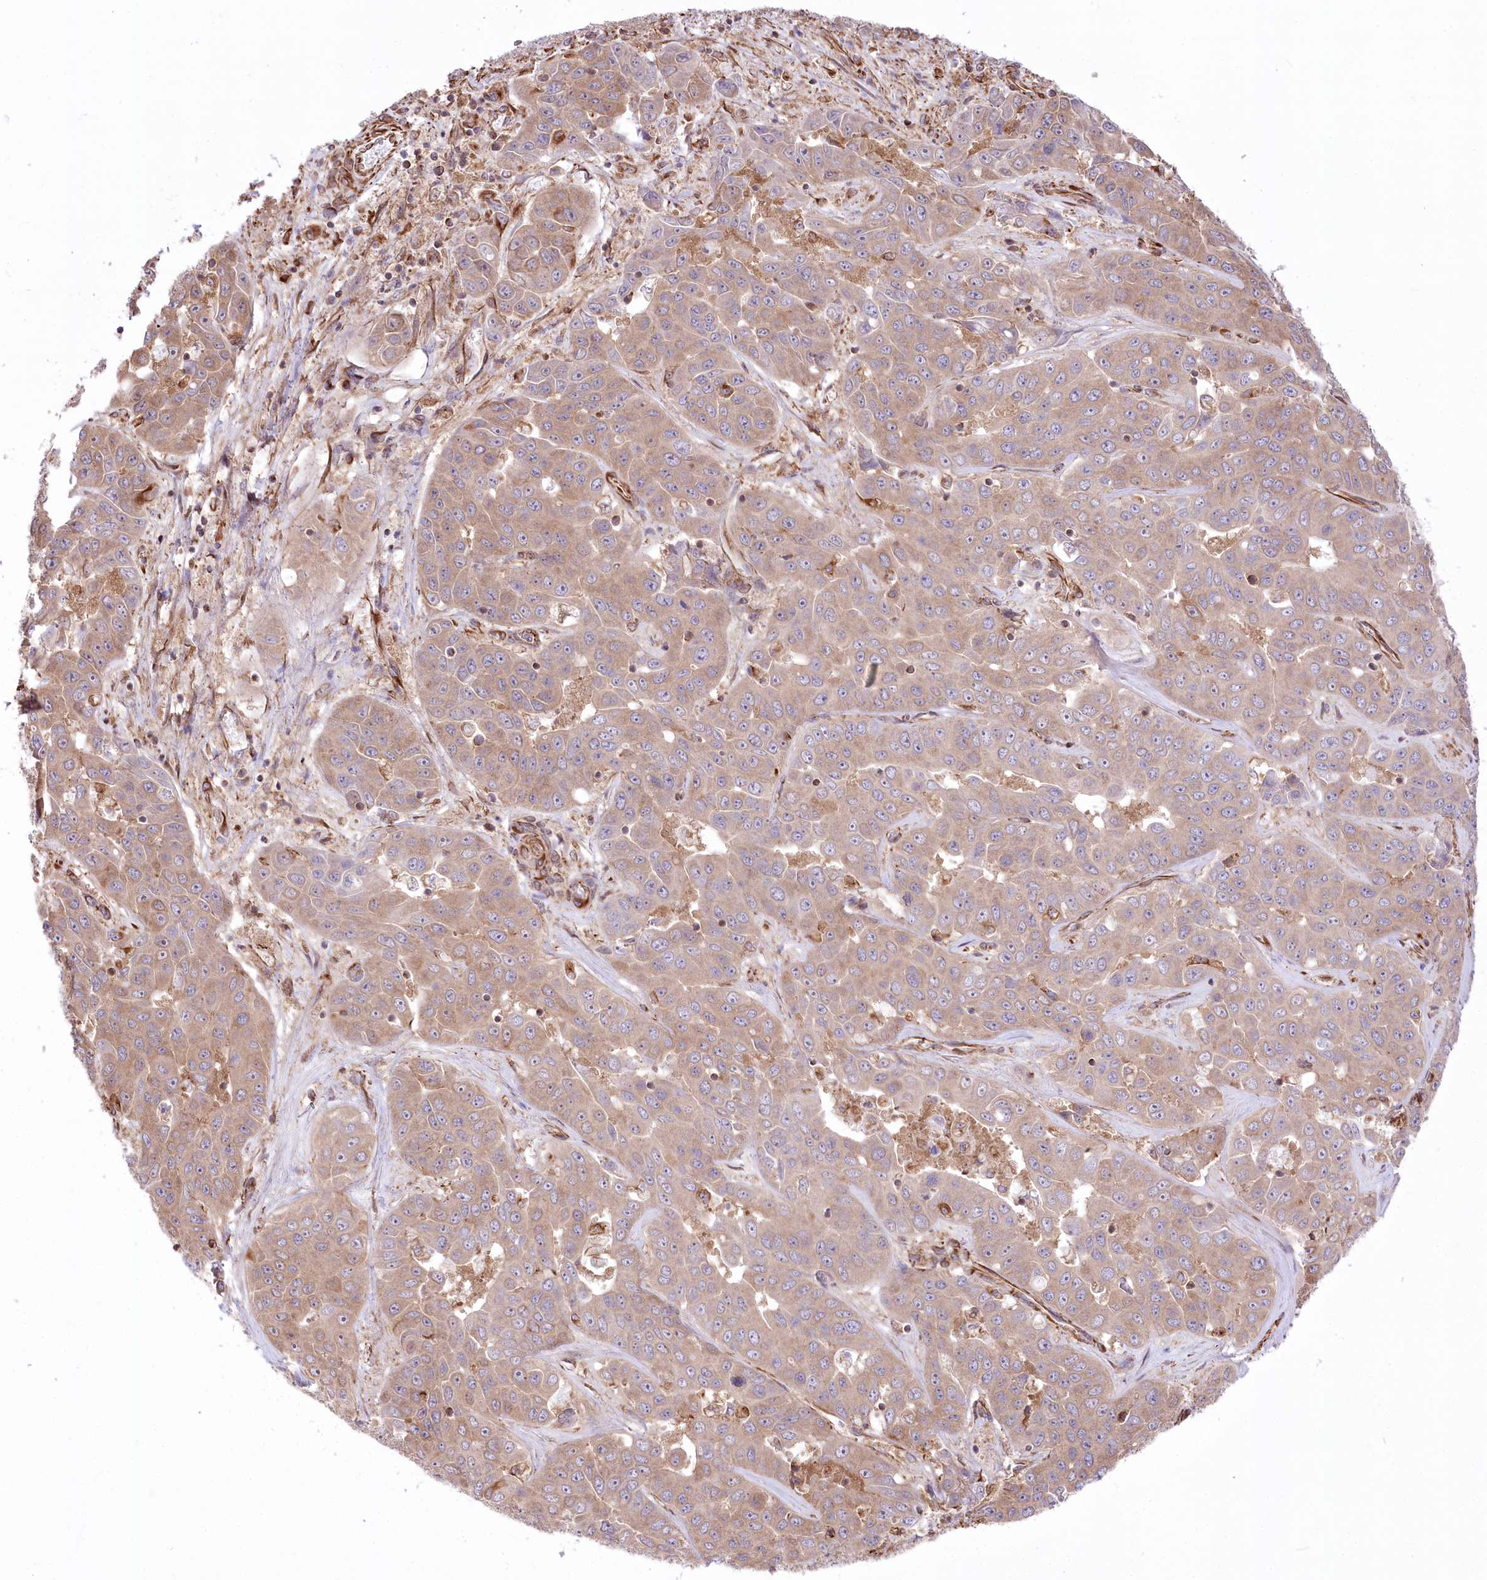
{"staining": {"intensity": "moderate", "quantity": ">75%", "location": "cytoplasmic/membranous"}, "tissue": "liver cancer", "cell_type": "Tumor cells", "image_type": "cancer", "snomed": [{"axis": "morphology", "description": "Cholangiocarcinoma"}, {"axis": "topography", "description": "Liver"}], "caption": "A medium amount of moderate cytoplasmic/membranous positivity is identified in approximately >75% of tumor cells in liver cancer (cholangiocarcinoma) tissue.", "gene": "TTC1", "patient": {"sex": "female", "age": 52}}